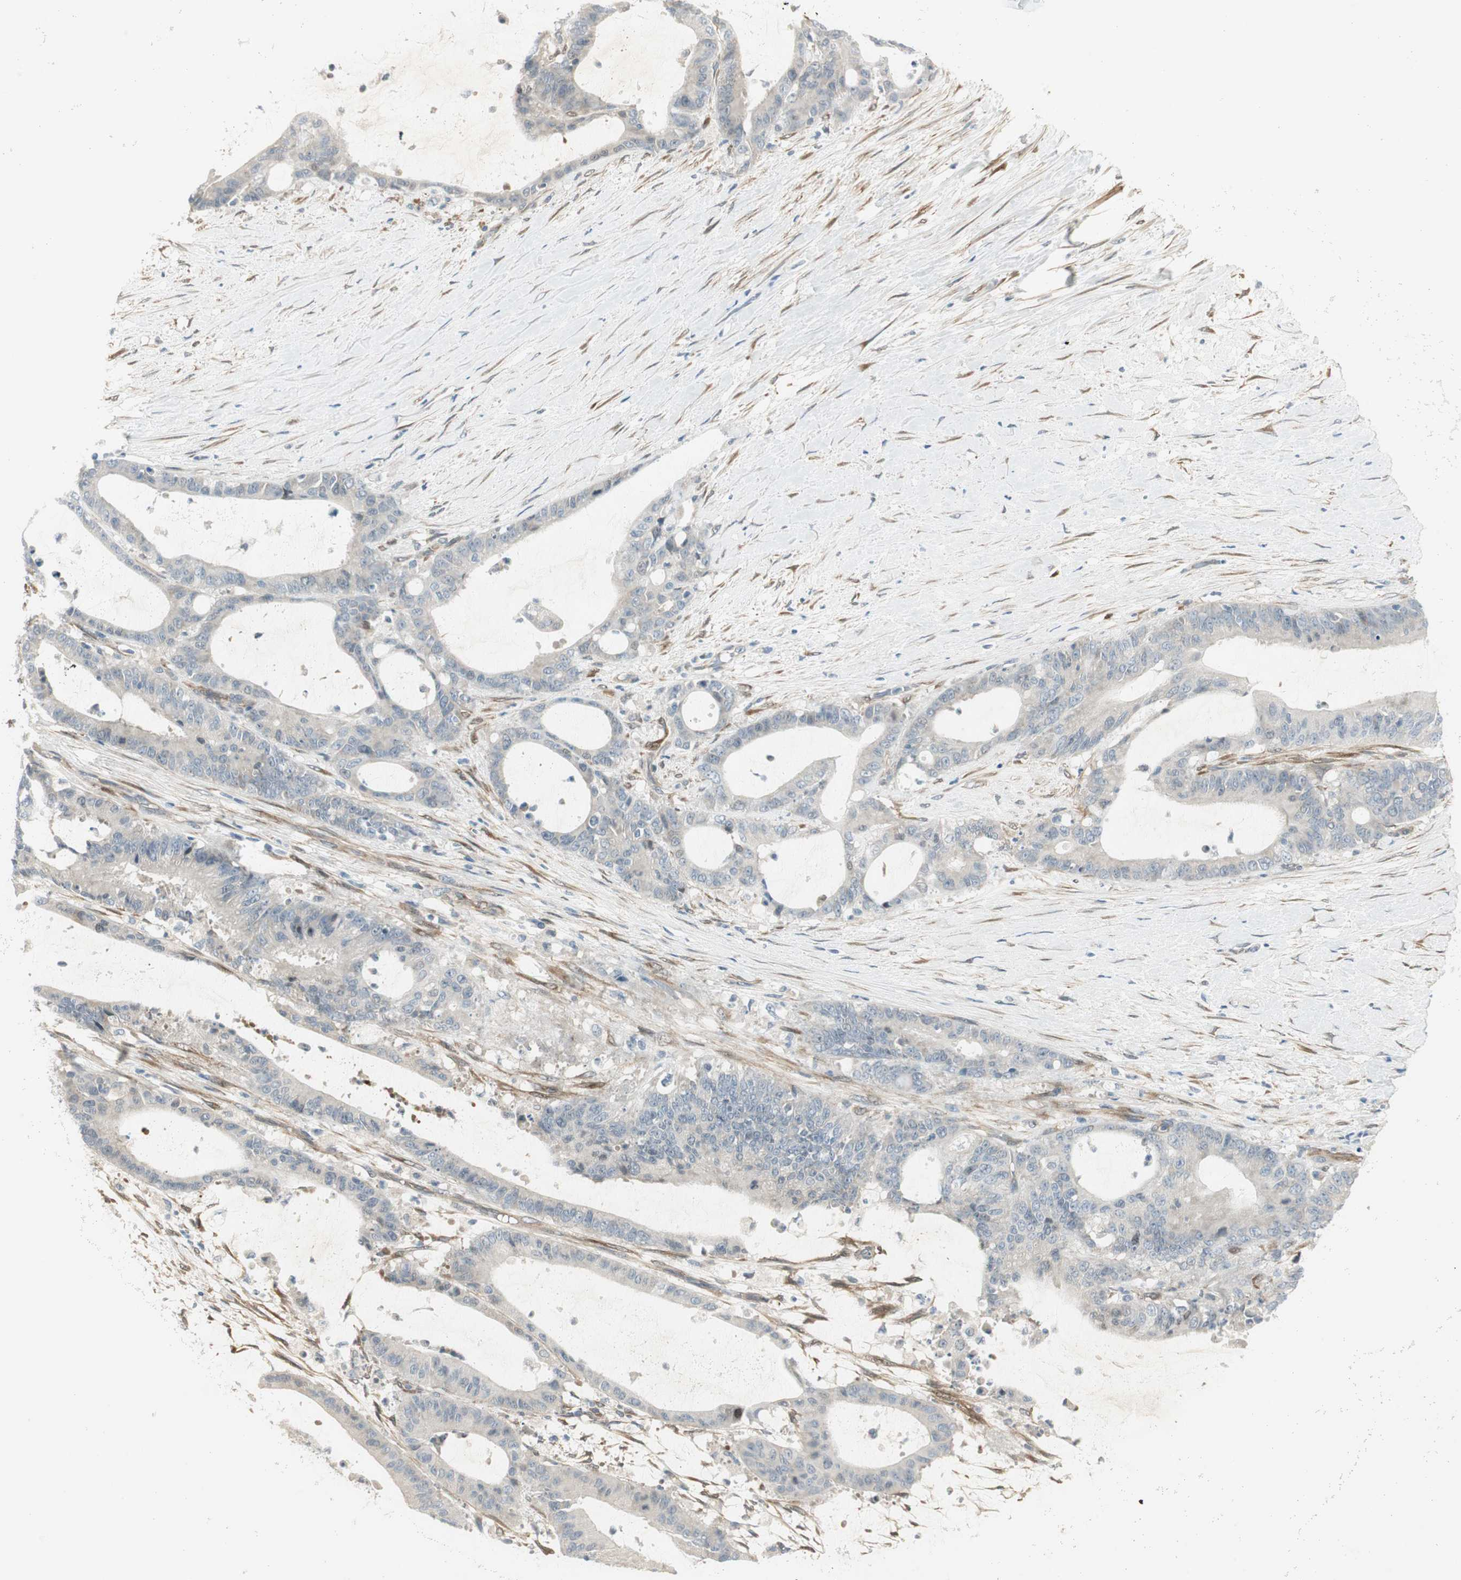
{"staining": {"intensity": "negative", "quantity": "none", "location": "none"}, "tissue": "liver cancer", "cell_type": "Tumor cells", "image_type": "cancer", "snomed": [{"axis": "morphology", "description": "Cholangiocarcinoma"}, {"axis": "topography", "description": "Liver"}], "caption": "Tumor cells are negative for protein expression in human cholangiocarcinoma (liver). (DAB (3,3'-diaminobenzidine) immunohistochemistry, high magnification).", "gene": "STON1-GTF2A1L", "patient": {"sex": "female", "age": 73}}